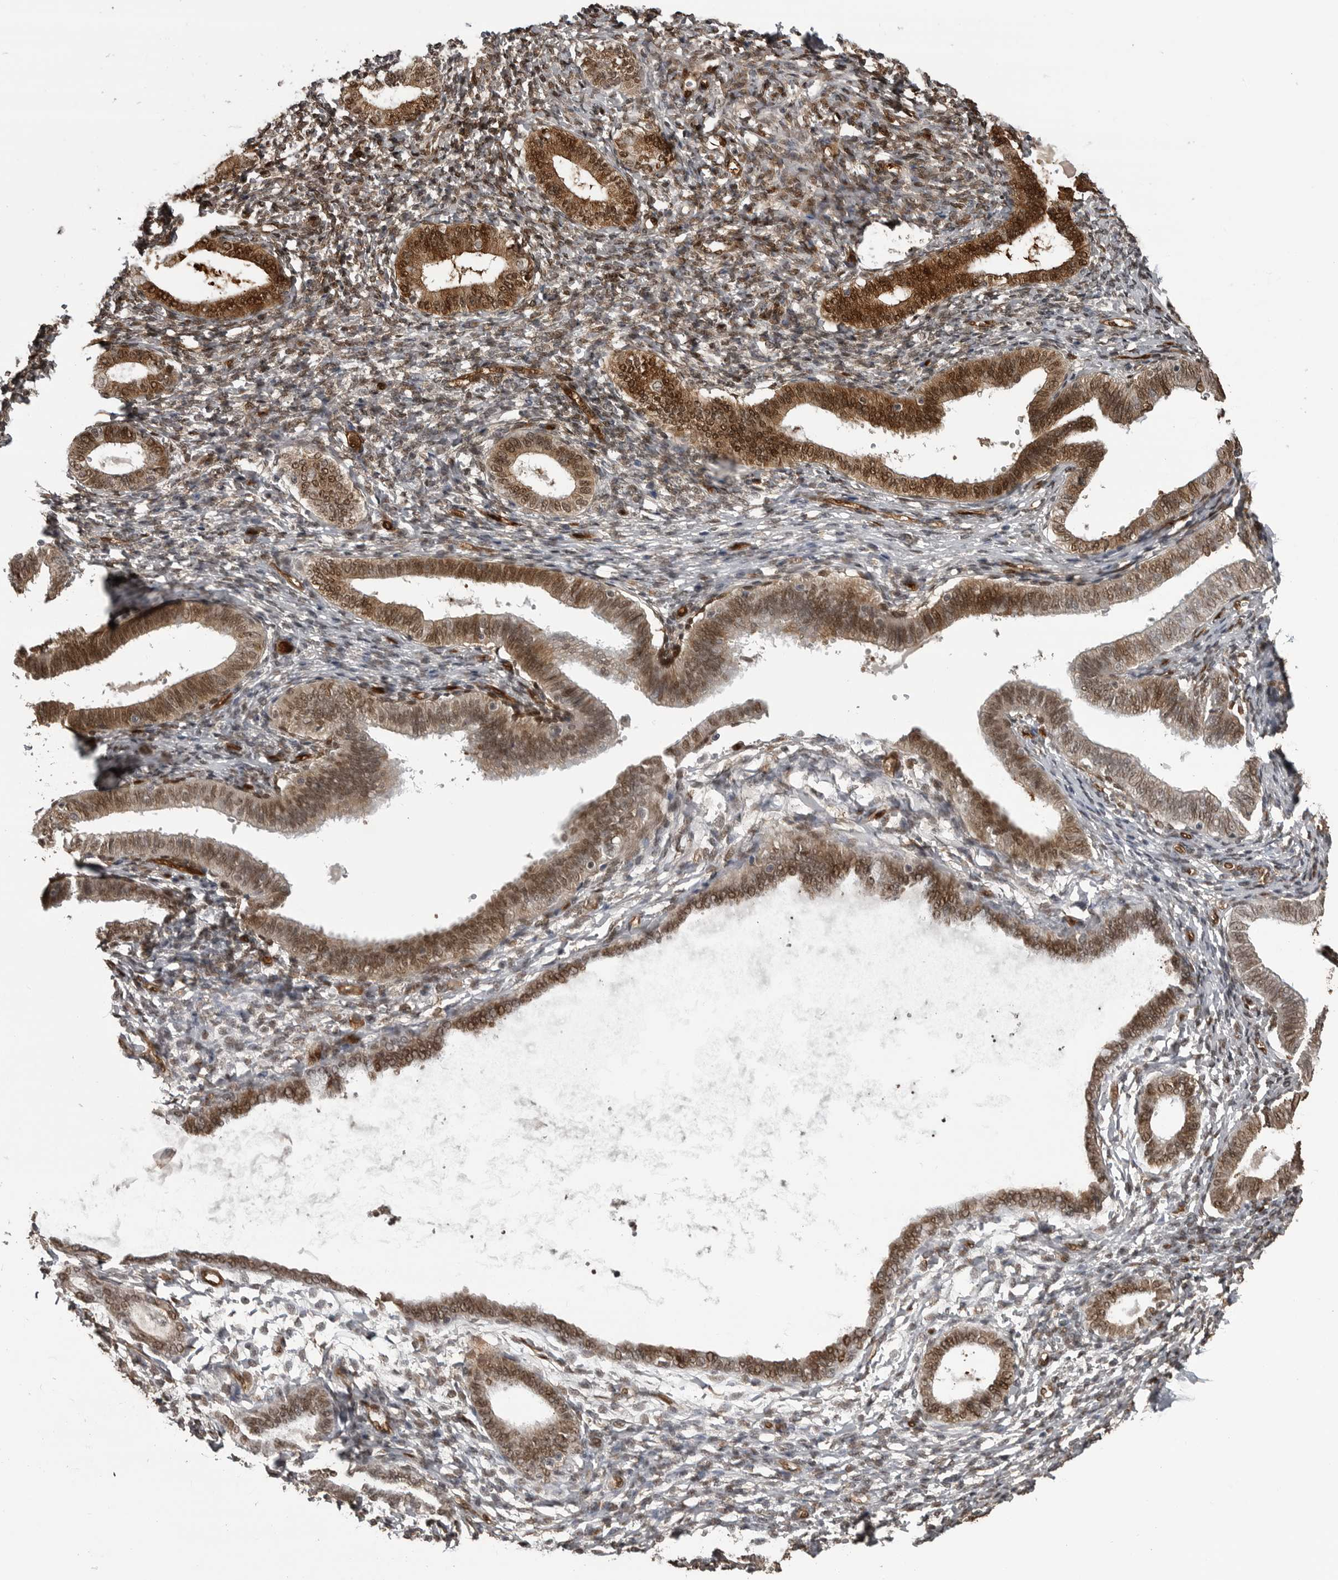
{"staining": {"intensity": "moderate", "quantity": ">75%", "location": "cytoplasmic/membranous,nuclear"}, "tissue": "endometrium", "cell_type": "Cells in endometrial stroma", "image_type": "normal", "snomed": [{"axis": "morphology", "description": "Normal tissue, NOS"}, {"axis": "topography", "description": "Endometrium"}], "caption": "Approximately >75% of cells in endometrial stroma in benign human endometrium exhibit moderate cytoplasmic/membranous,nuclear protein expression as visualized by brown immunohistochemical staining.", "gene": "SMAD2", "patient": {"sex": "female", "age": 77}}